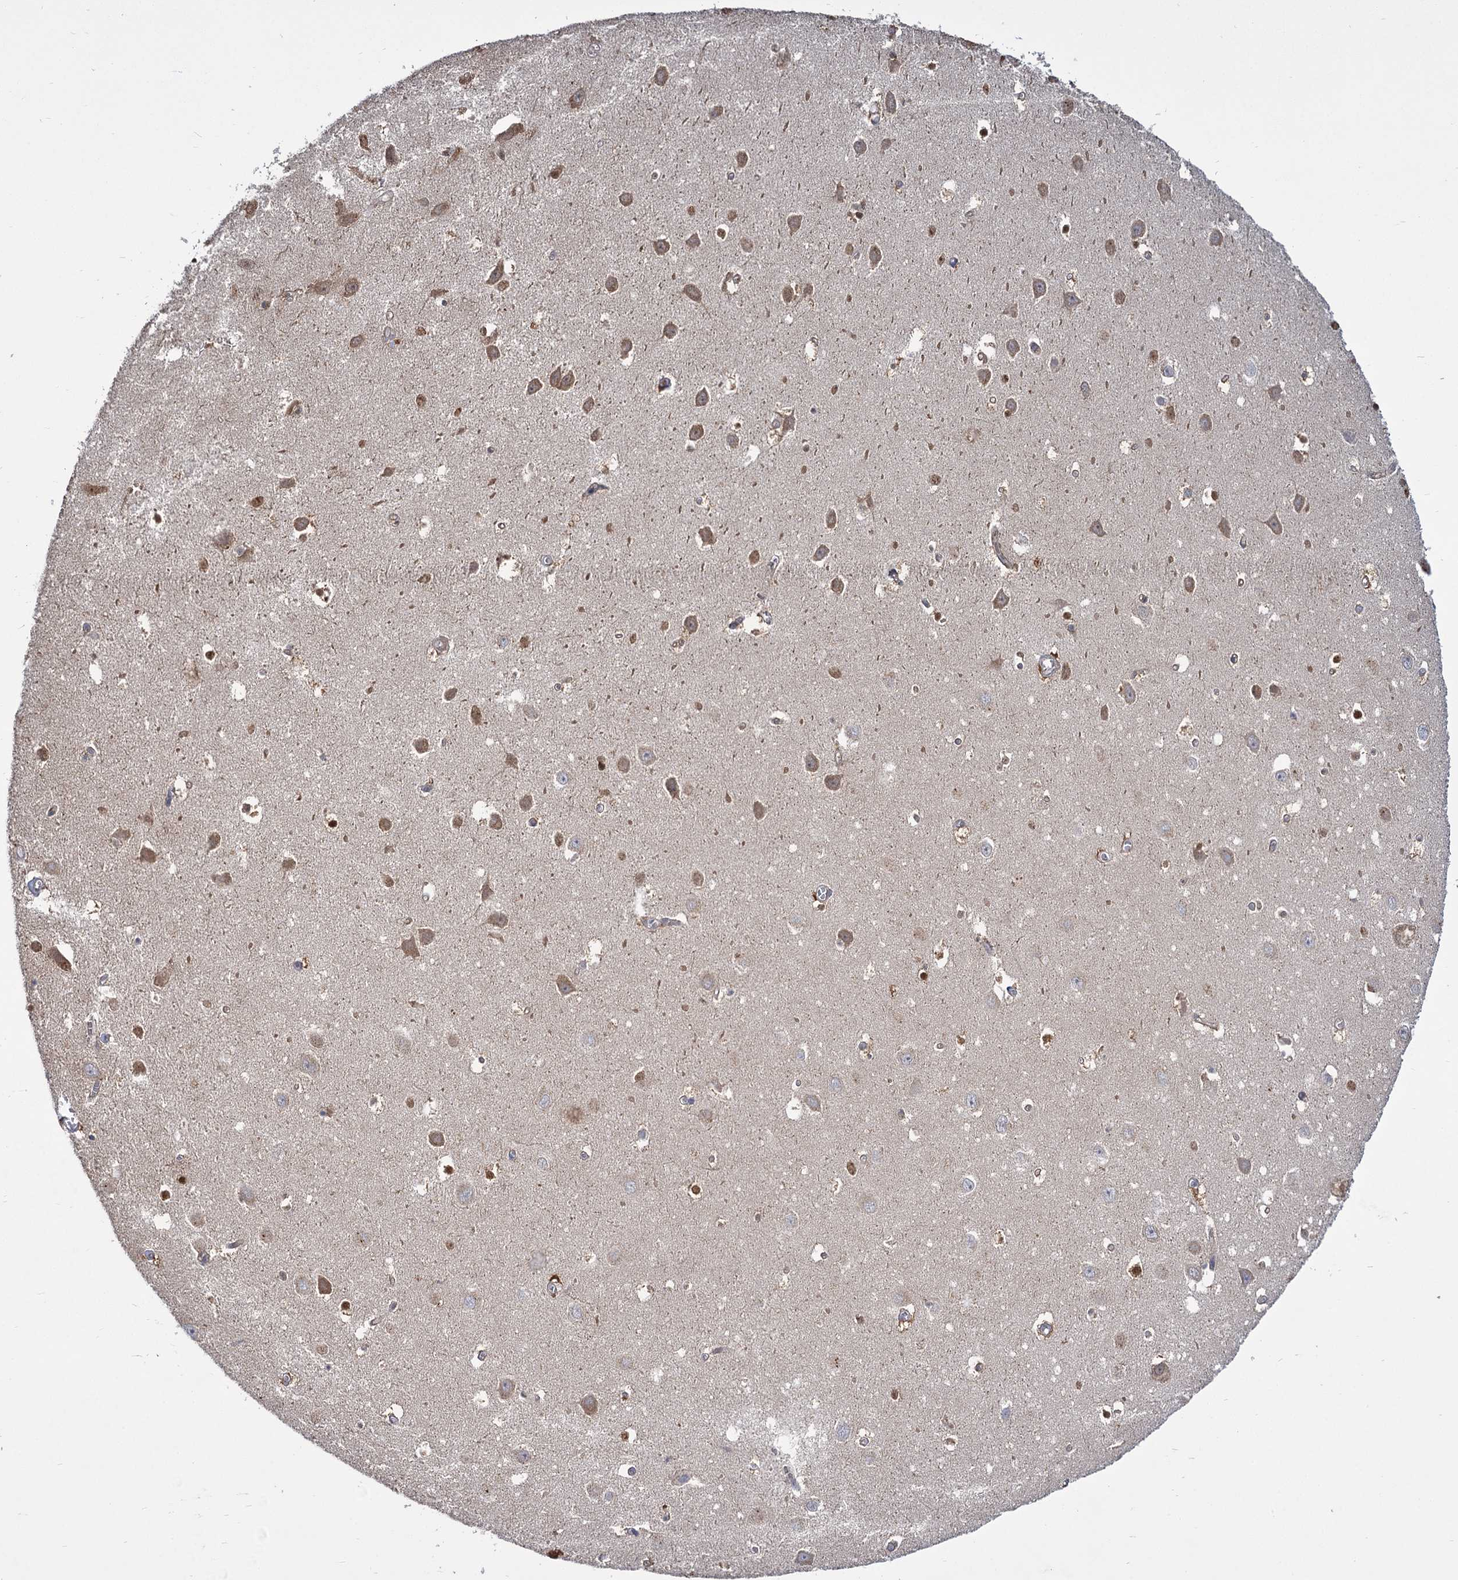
{"staining": {"intensity": "moderate", "quantity": "<25%", "location": "cytoplasmic/membranous"}, "tissue": "hippocampus", "cell_type": "Glial cells", "image_type": "normal", "snomed": [{"axis": "morphology", "description": "Normal tissue, NOS"}, {"axis": "topography", "description": "Hippocampus"}], "caption": "Protein staining exhibits moderate cytoplasmic/membranous expression in about <25% of glial cells in normal hippocampus.", "gene": "GCLC", "patient": {"sex": "female", "age": 64}}